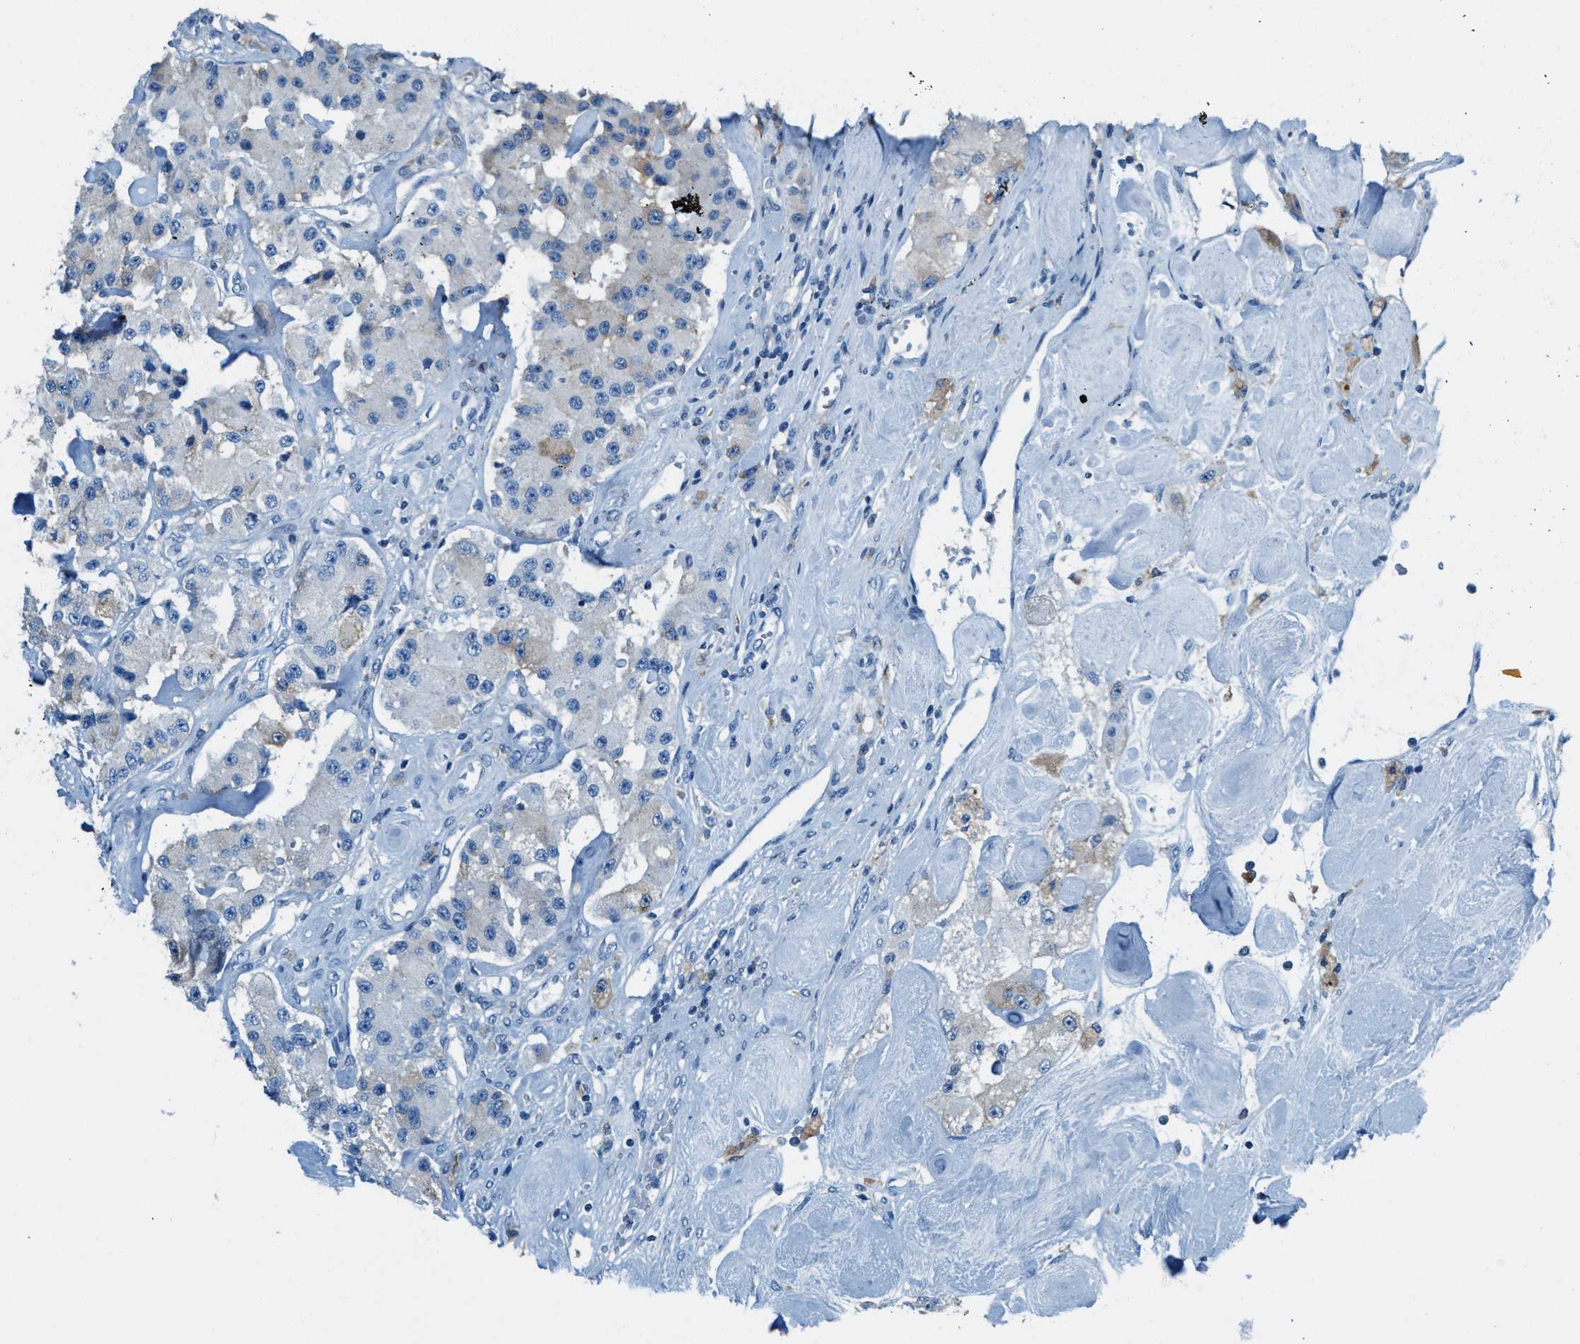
{"staining": {"intensity": "negative", "quantity": "none", "location": "none"}, "tissue": "carcinoid", "cell_type": "Tumor cells", "image_type": "cancer", "snomed": [{"axis": "morphology", "description": "Carcinoid, malignant, NOS"}, {"axis": "topography", "description": "Pancreas"}], "caption": "High magnification brightfield microscopy of malignant carcinoid stained with DAB (brown) and counterstained with hematoxylin (blue): tumor cells show no significant expression.", "gene": "MATCAP2", "patient": {"sex": "male", "age": 41}}